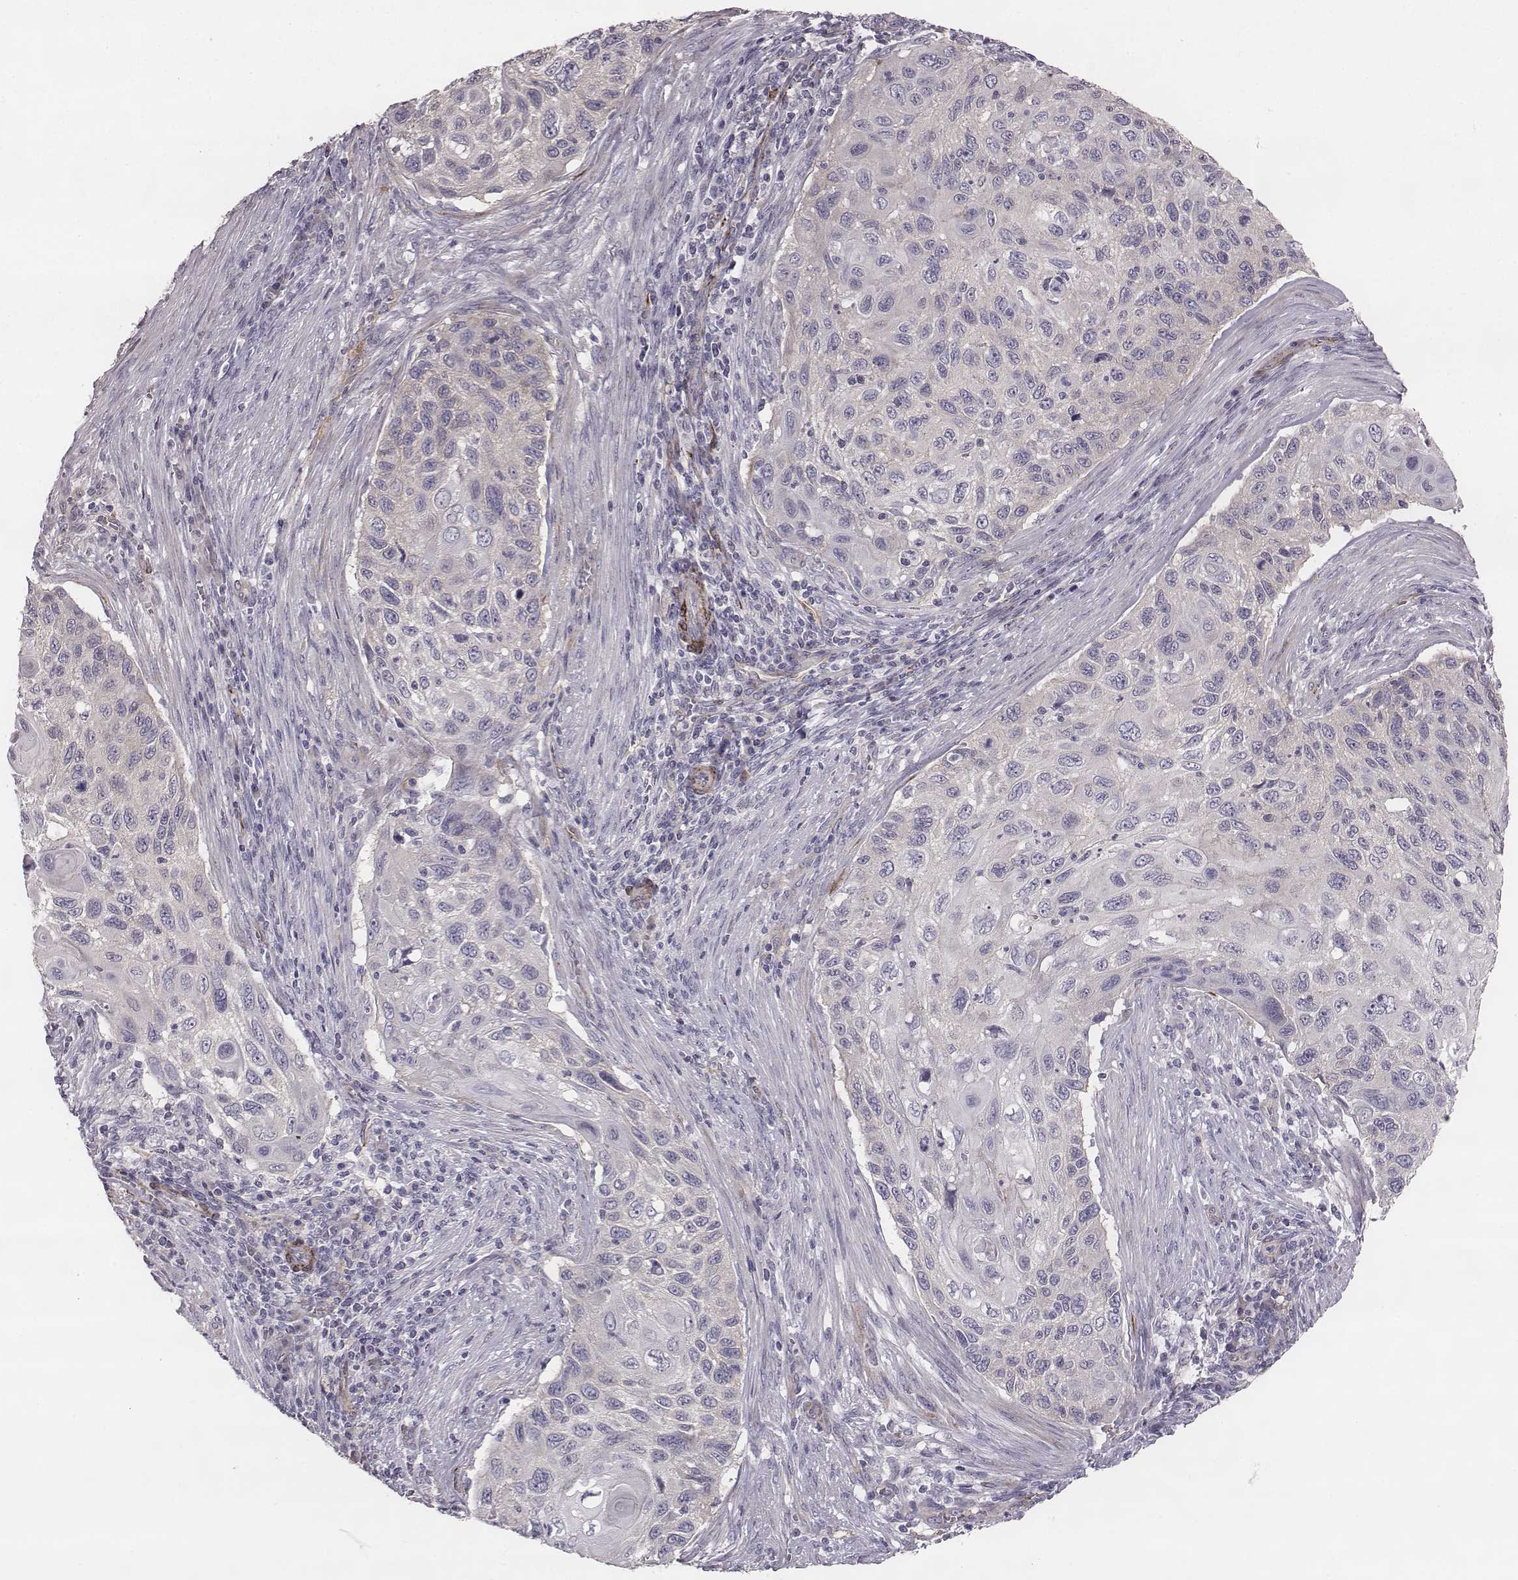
{"staining": {"intensity": "negative", "quantity": "none", "location": "none"}, "tissue": "cervical cancer", "cell_type": "Tumor cells", "image_type": "cancer", "snomed": [{"axis": "morphology", "description": "Squamous cell carcinoma, NOS"}, {"axis": "topography", "description": "Cervix"}], "caption": "Immunohistochemical staining of cervical squamous cell carcinoma reveals no significant staining in tumor cells. (DAB immunohistochemistry (IHC), high magnification).", "gene": "PRKCZ", "patient": {"sex": "female", "age": 70}}